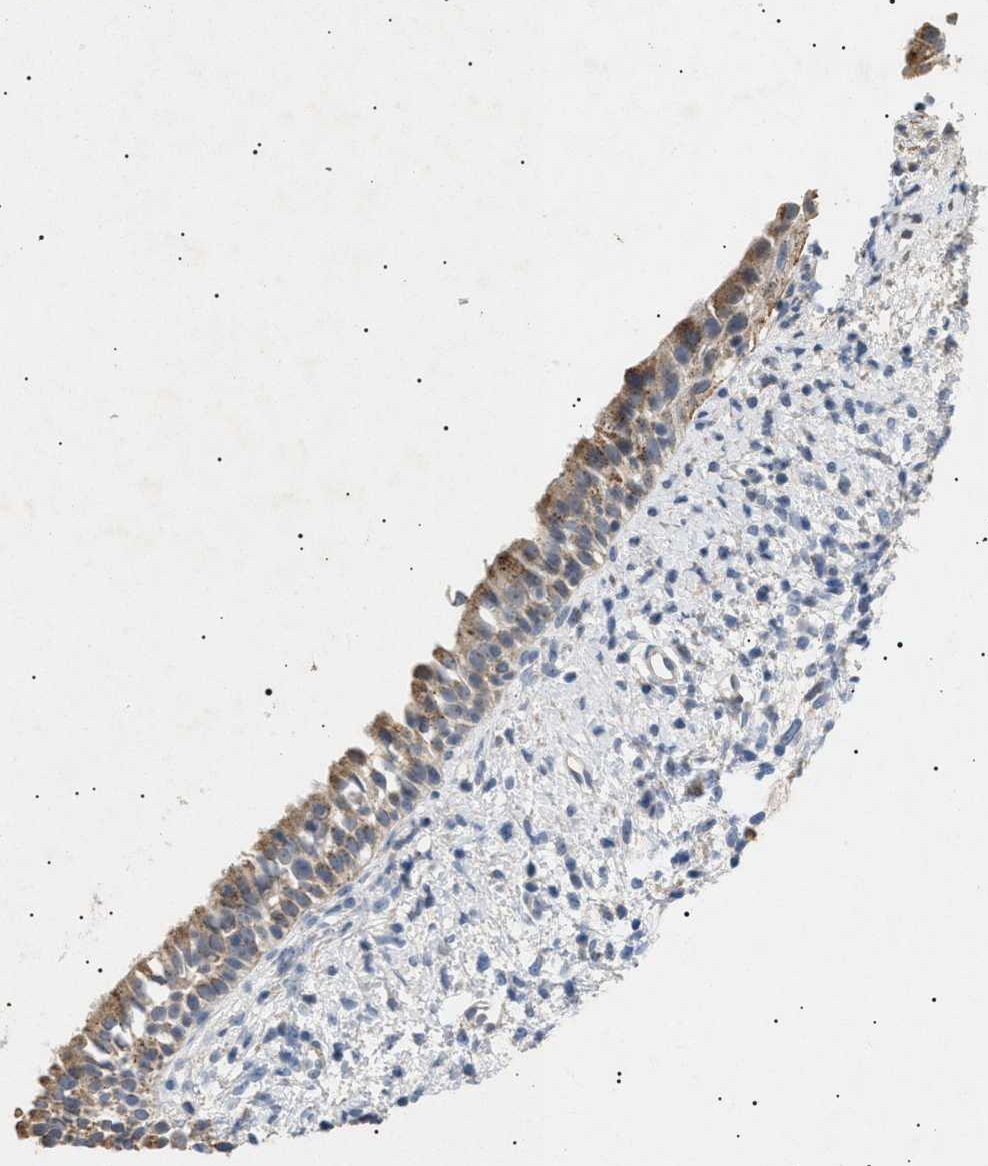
{"staining": {"intensity": "moderate", "quantity": ">75%", "location": "cytoplasmic/membranous"}, "tissue": "nasopharynx", "cell_type": "Respiratory epithelial cells", "image_type": "normal", "snomed": [{"axis": "morphology", "description": "Normal tissue, NOS"}, {"axis": "topography", "description": "Nasopharynx"}], "caption": "Protein positivity by immunohistochemistry (IHC) shows moderate cytoplasmic/membranous expression in approximately >75% of respiratory epithelial cells in benign nasopharynx.", "gene": "SIRT5", "patient": {"sex": "male", "age": 22}}